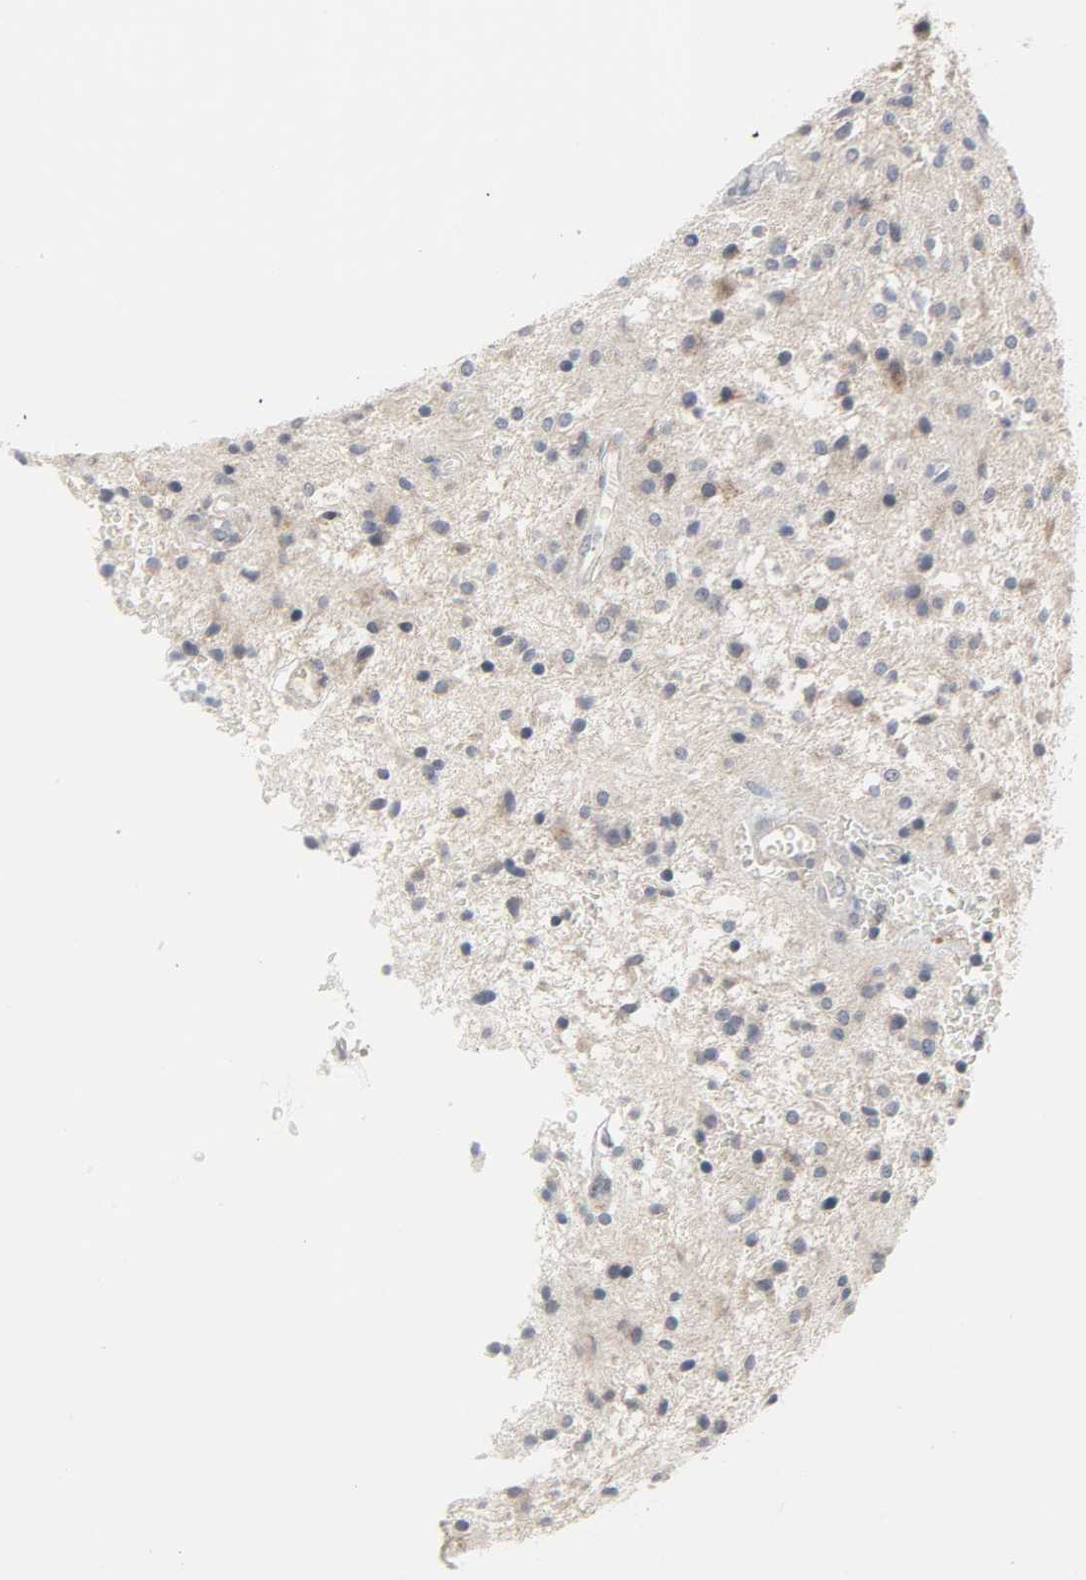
{"staining": {"intensity": "moderate", "quantity": "<25%", "location": "cytoplasmic/membranous"}, "tissue": "glioma", "cell_type": "Tumor cells", "image_type": "cancer", "snomed": [{"axis": "morphology", "description": "Glioma, malignant, NOS"}, {"axis": "topography", "description": "Cerebellum"}], "caption": "Immunohistochemical staining of glioma shows low levels of moderate cytoplasmic/membranous protein staining in approximately <25% of tumor cells.", "gene": "CLIP1", "patient": {"sex": "female", "age": 10}}